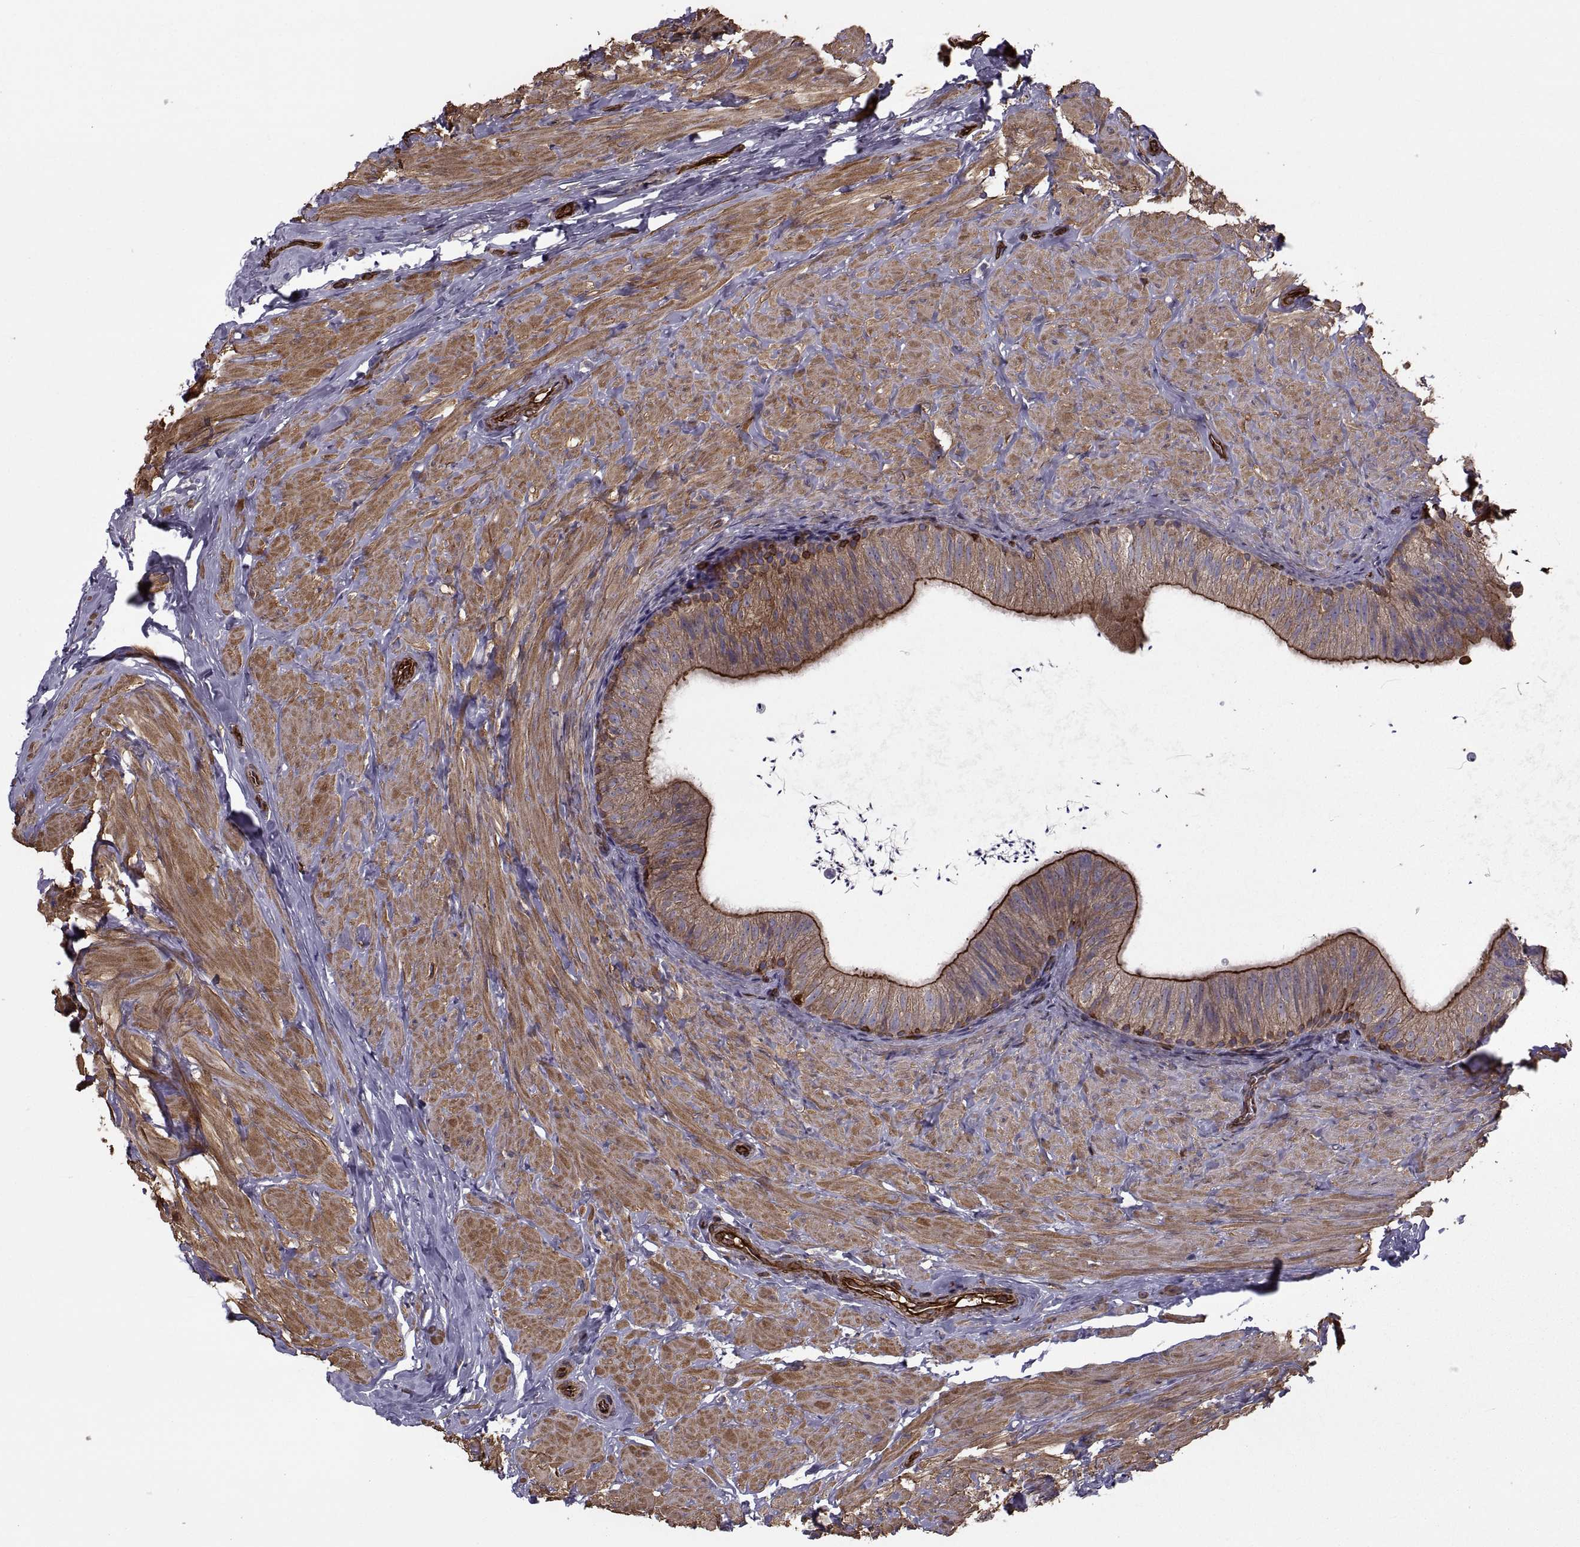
{"staining": {"intensity": "strong", "quantity": ">75%", "location": "cytoplasmic/membranous"}, "tissue": "epididymis", "cell_type": "Glandular cells", "image_type": "normal", "snomed": [{"axis": "morphology", "description": "Normal tissue, NOS"}, {"axis": "topography", "description": "Epididymis"}], "caption": "Immunohistochemical staining of benign human epididymis demonstrates strong cytoplasmic/membranous protein staining in approximately >75% of glandular cells.", "gene": "MYH9", "patient": {"sex": "male", "age": 32}}